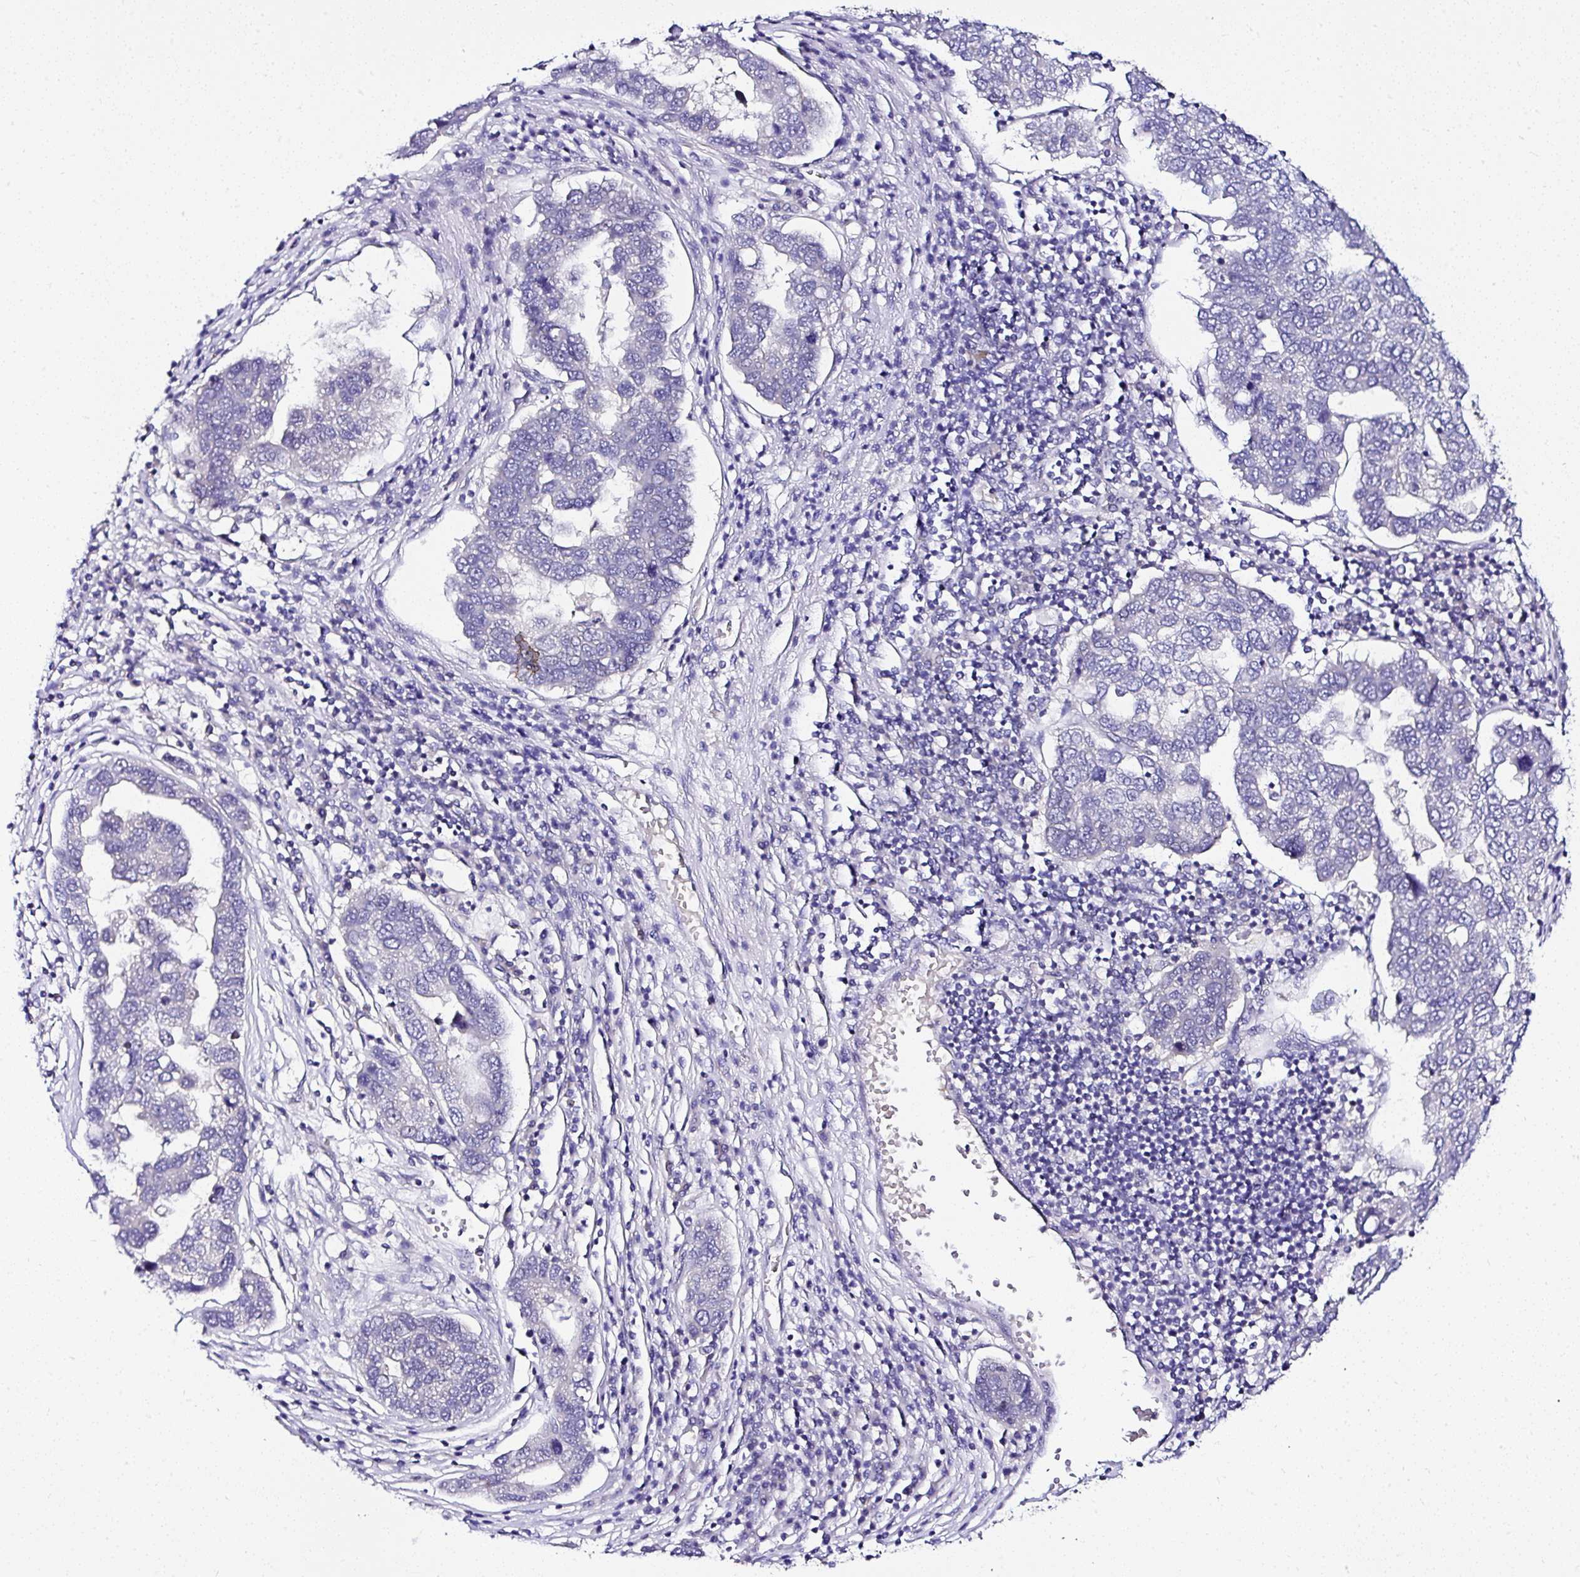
{"staining": {"intensity": "negative", "quantity": "none", "location": "none"}, "tissue": "pancreatic cancer", "cell_type": "Tumor cells", "image_type": "cancer", "snomed": [{"axis": "morphology", "description": "Adenocarcinoma, NOS"}, {"axis": "topography", "description": "Pancreas"}], "caption": "This is an immunohistochemistry (IHC) image of human pancreatic adenocarcinoma. There is no staining in tumor cells.", "gene": "DEPDC5", "patient": {"sex": "female", "age": 61}}